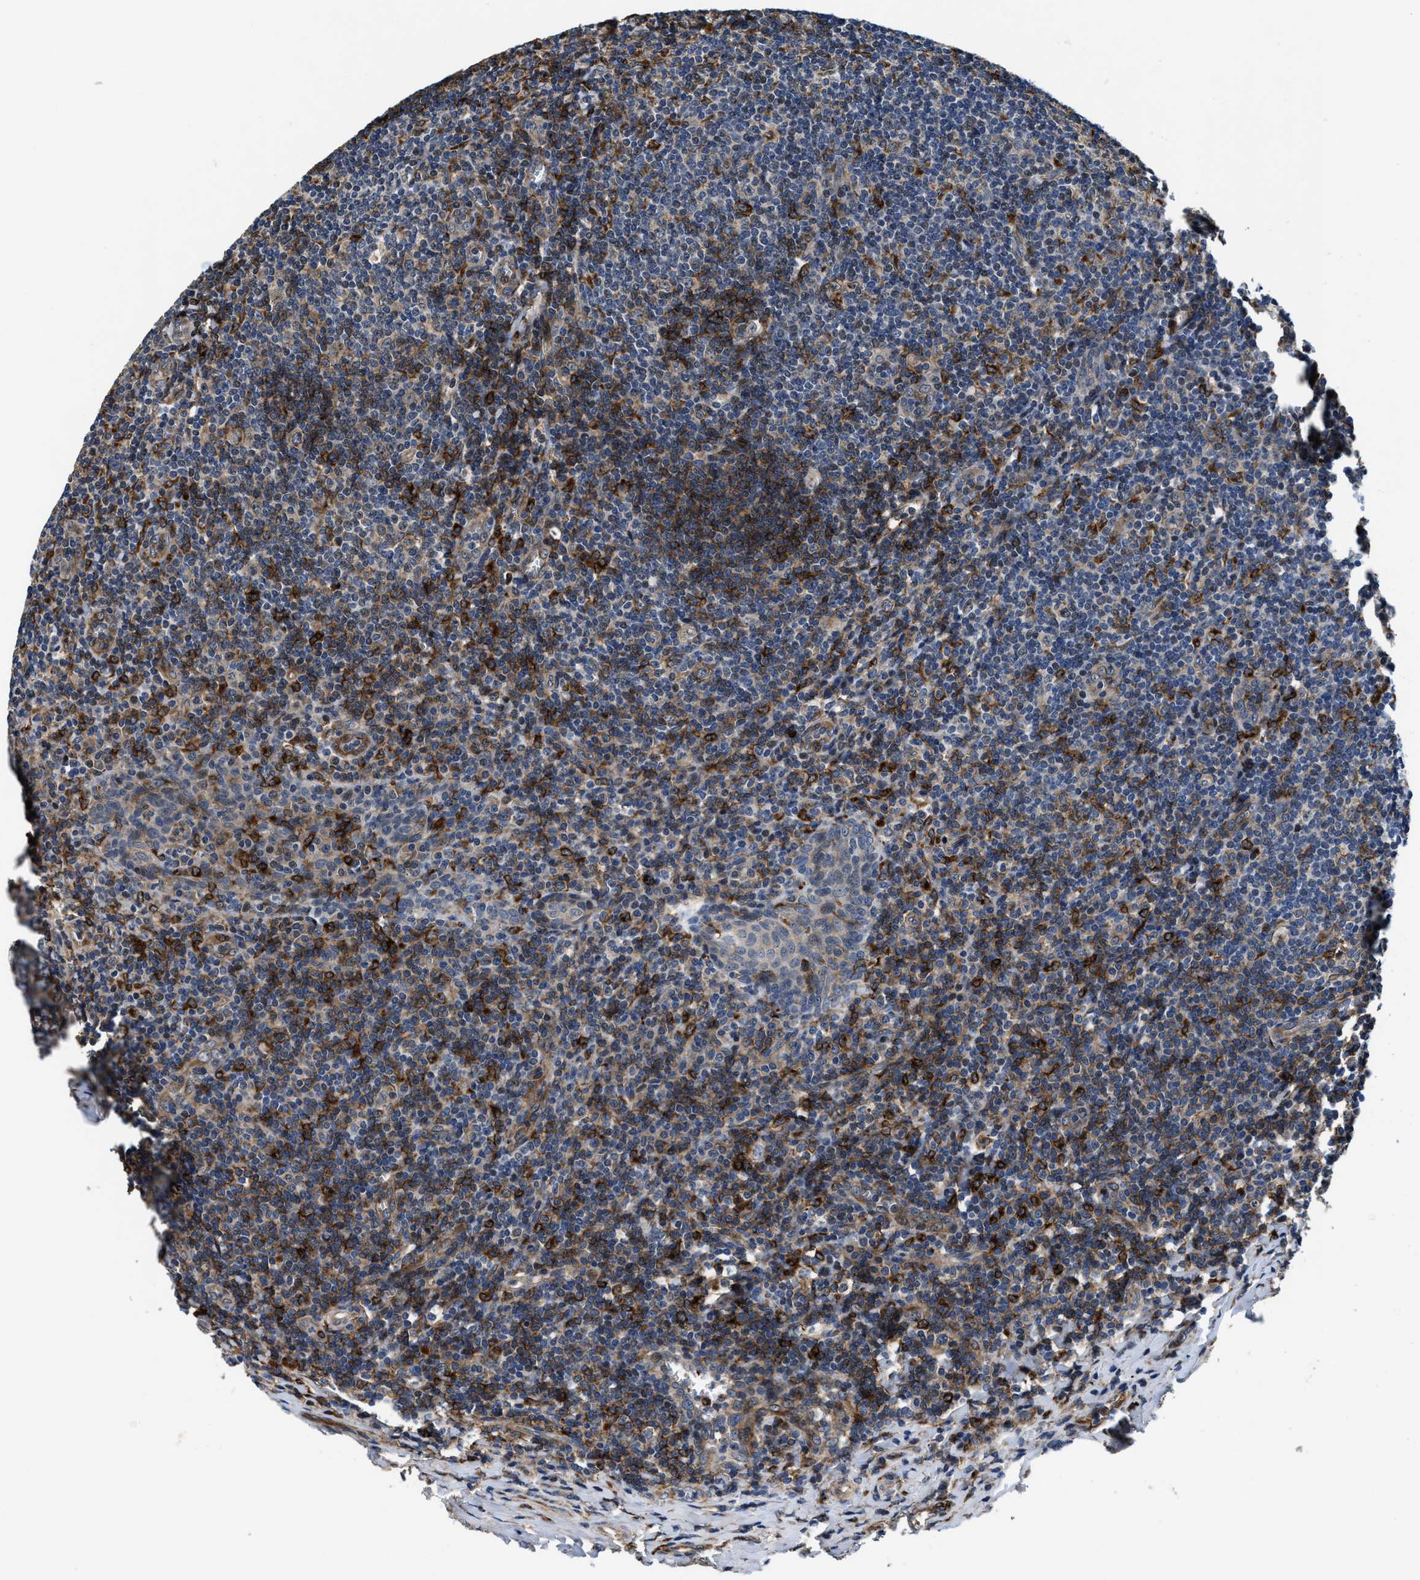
{"staining": {"intensity": "strong", "quantity": ">75%", "location": "cytoplasmic/membranous"}, "tissue": "tonsil", "cell_type": "Germinal center cells", "image_type": "normal", "snomed": [{"axis": "morphology", "description": "Normal tissue, NOS"}, {"axis": "topography", "description": "Tonsil"}], "caption": "An IHC image of normal tissue is shown. Protein staining in brown shows strong cytoplasmic/membranous positivity in tonsil within germinal center cells.", "gene": "C2orf66", "patient": {"sex": "male", "age": 37}}